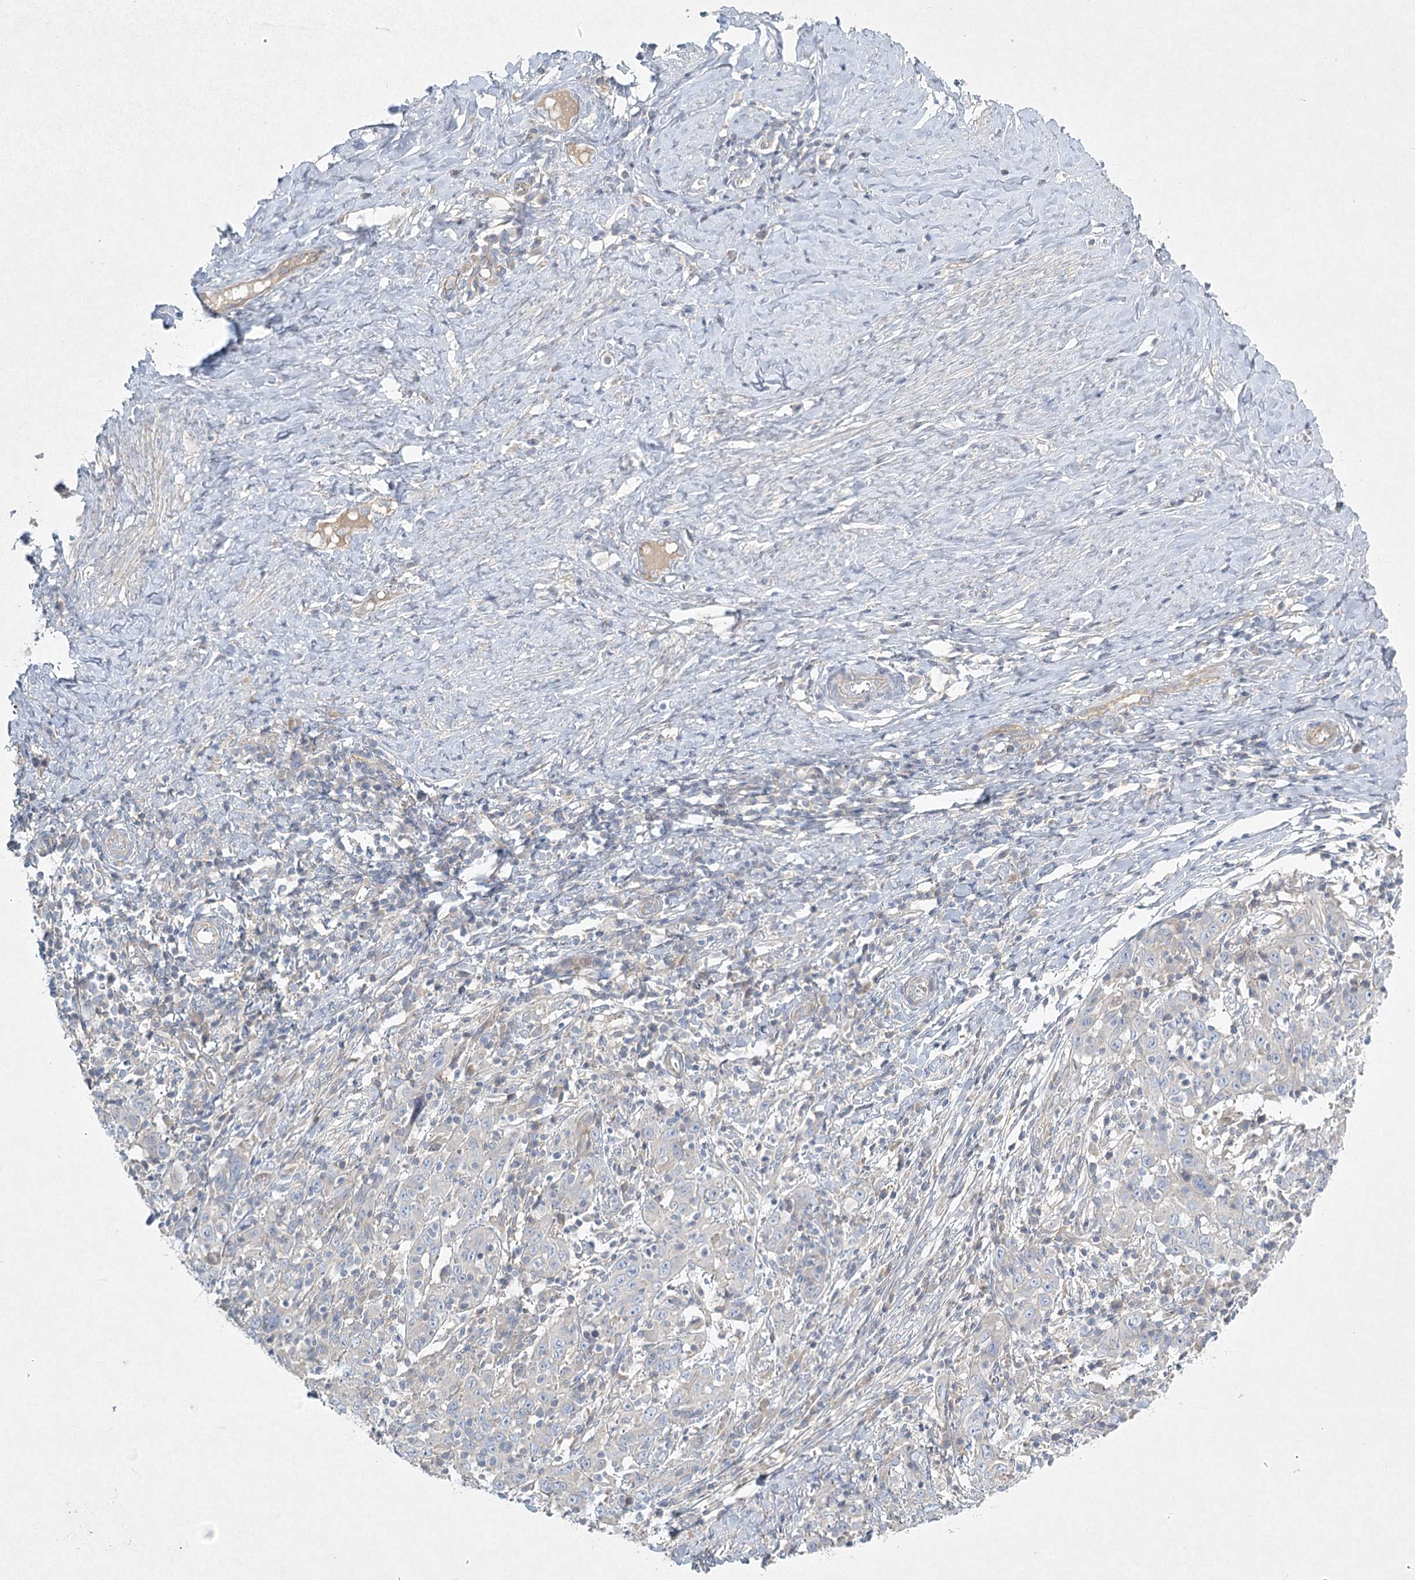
{"staining": {"intensity": "negative", "quantity": "none", "location": "none"}, "tissue": "cervical cancer", "cell_type": "Tumor cells", "image_type": "cancer", "snomed": [{"axis": "morphology", "description": "Squamous cell carcinoma, NOS"}, {"axis": "topography", "description": "Cervix"}], "caption": "This is a micrograph of IHC staining of squamous cell carcinoma (cervical), which shows no positivity in tumor cells. Nuclei are stained in blue.", "gene": "DNMBP", "patient": {"sex": "female", "age": 46}}